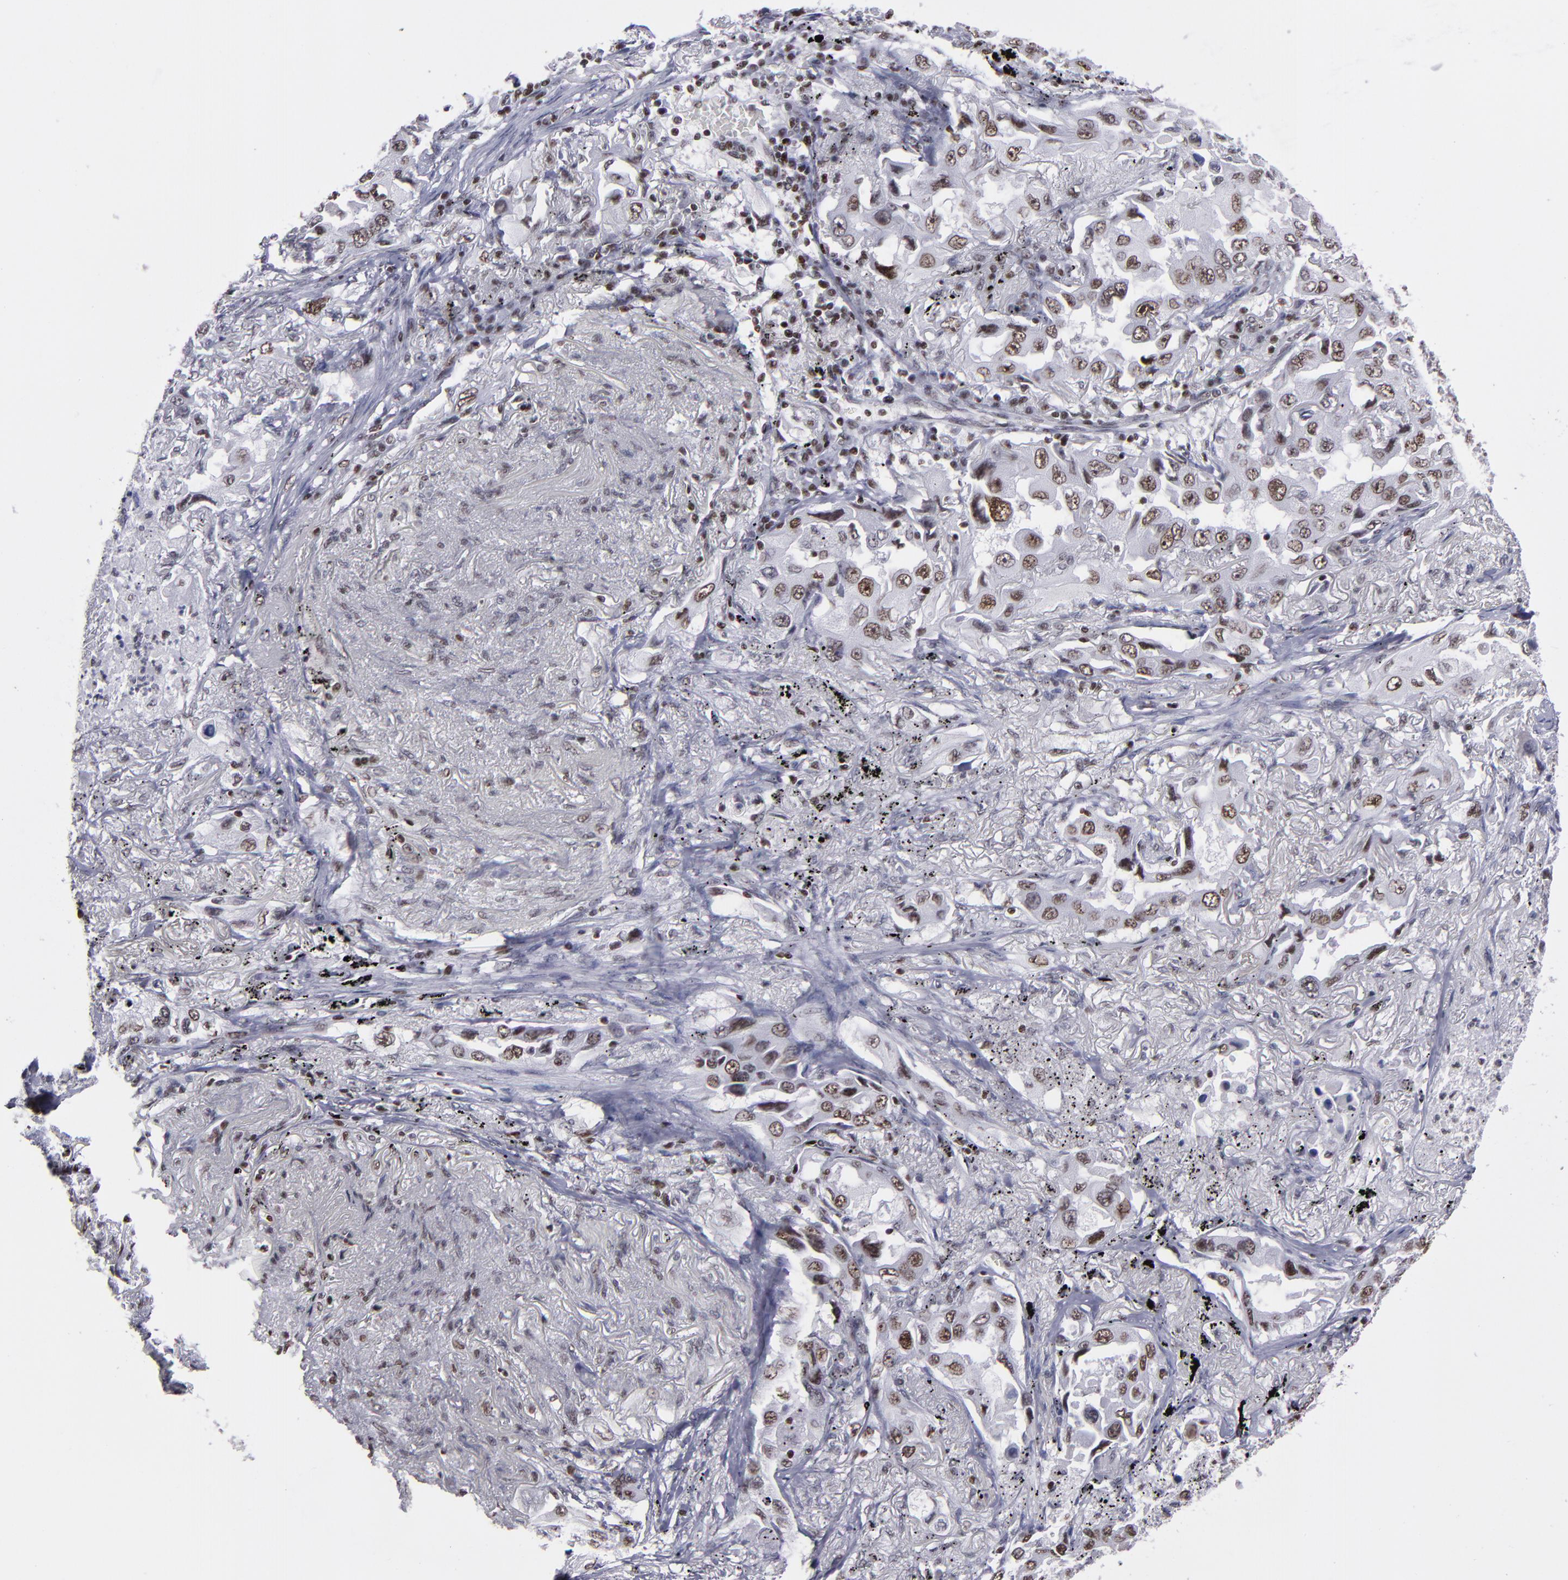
{"staining": {"intensity": "strong", "quantity": ">75%", "location": "nuclear"}, "tissue": "lung cancer", "cell_type": "Tumor cells", "image_type": "cancer", "snomed": [{"axis": "morphology", "description": "Adenocarcinoma, NOS"}, {"axis": "topography", "description": "Lung"}], "caption": "Lung cancer stained with a protein marker exhibits strong staining in tumor cells.", "gene": "TERF2", "patient": {"sex": "female", "age": 65}}